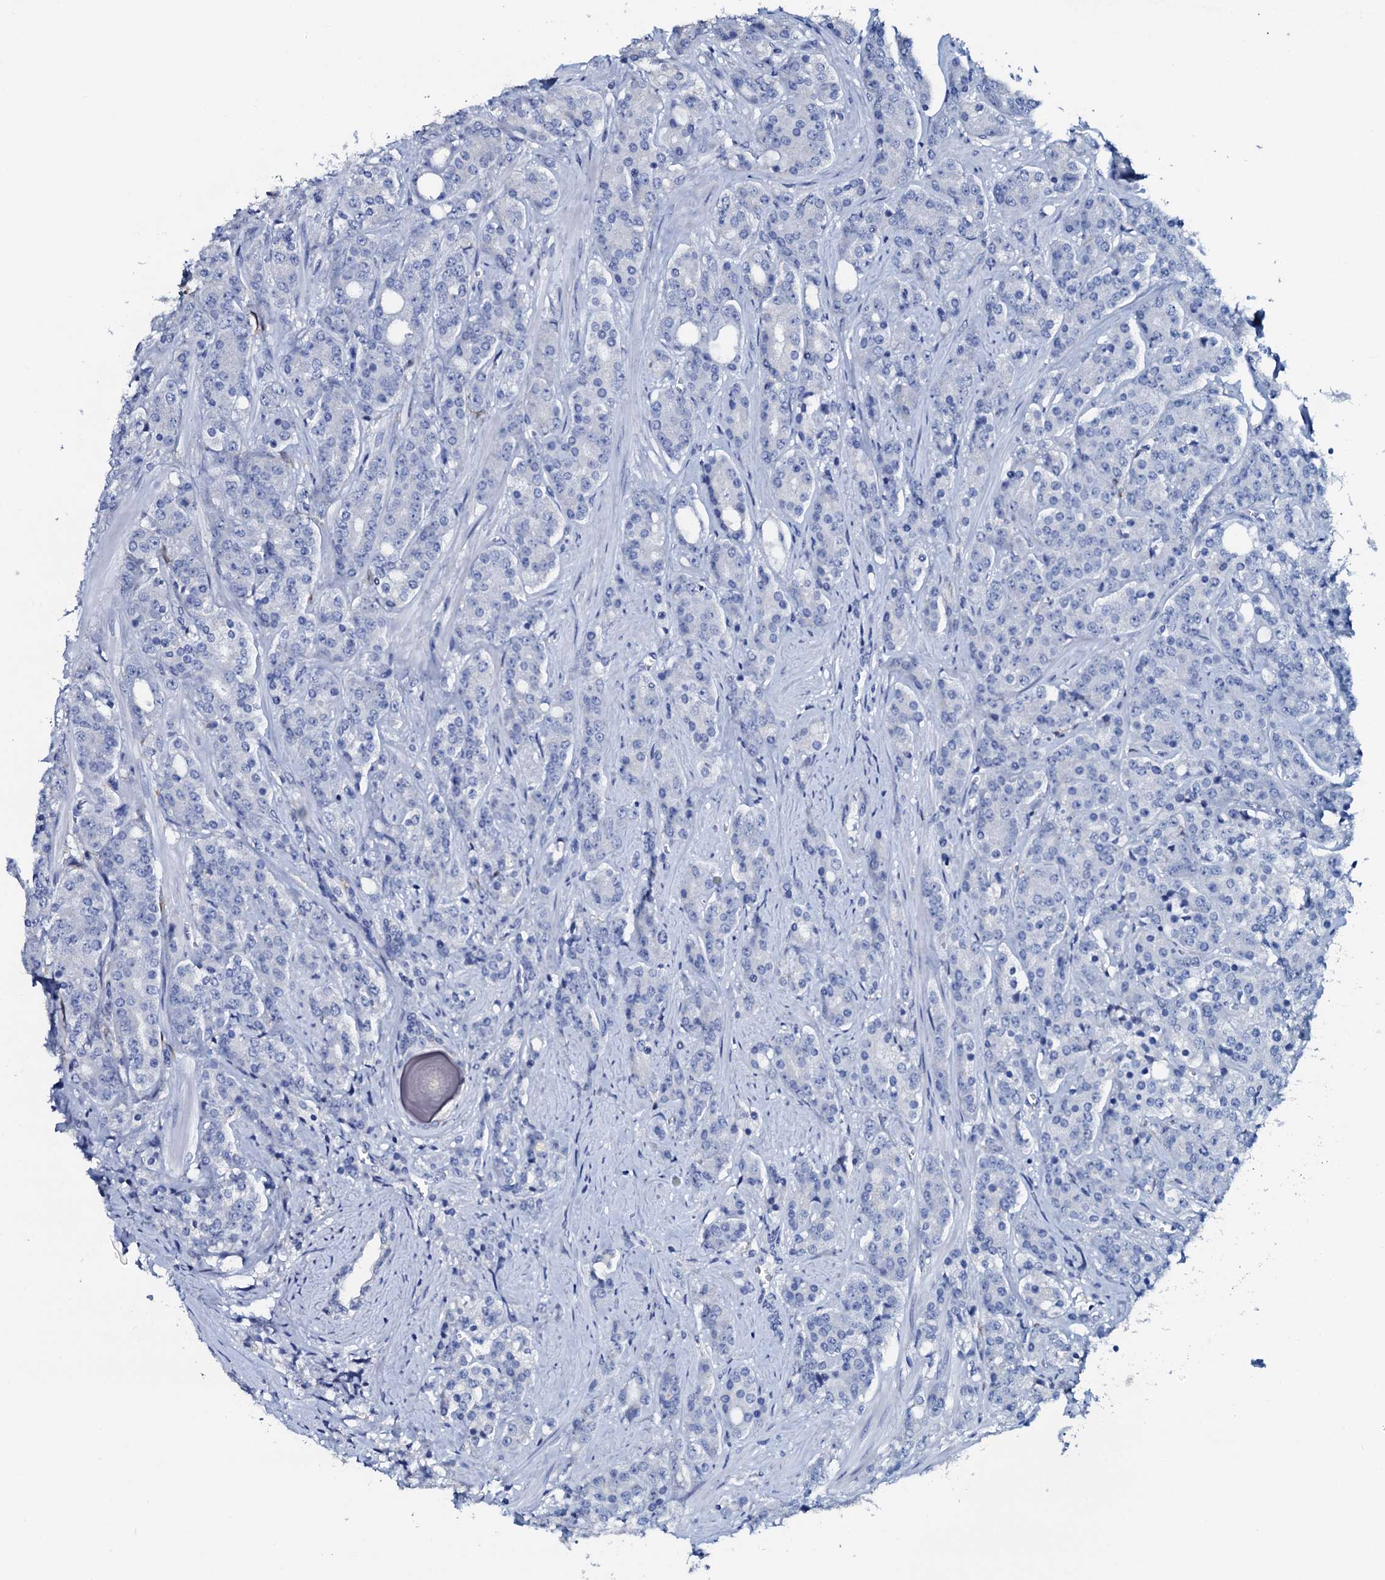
{"staining": {"intensity": "negative", "quantity": "none", "location": "none"}, "tissue": "prostate cancer", "cell_type": "Tumor cells", "image_type": "cancer", "snomed": [{"axis": "morphology", "description": "Adenocarcinoma, High grade"}, {"axis": "topography", "description": "Prostate"}], "caption": "Human high-grade adenocarcinoma (prostate) stained for a protein using IHC displays no expression in tumor cells.", "gene": "AMER2", "patient": {"sex": "male", "age": 62}}